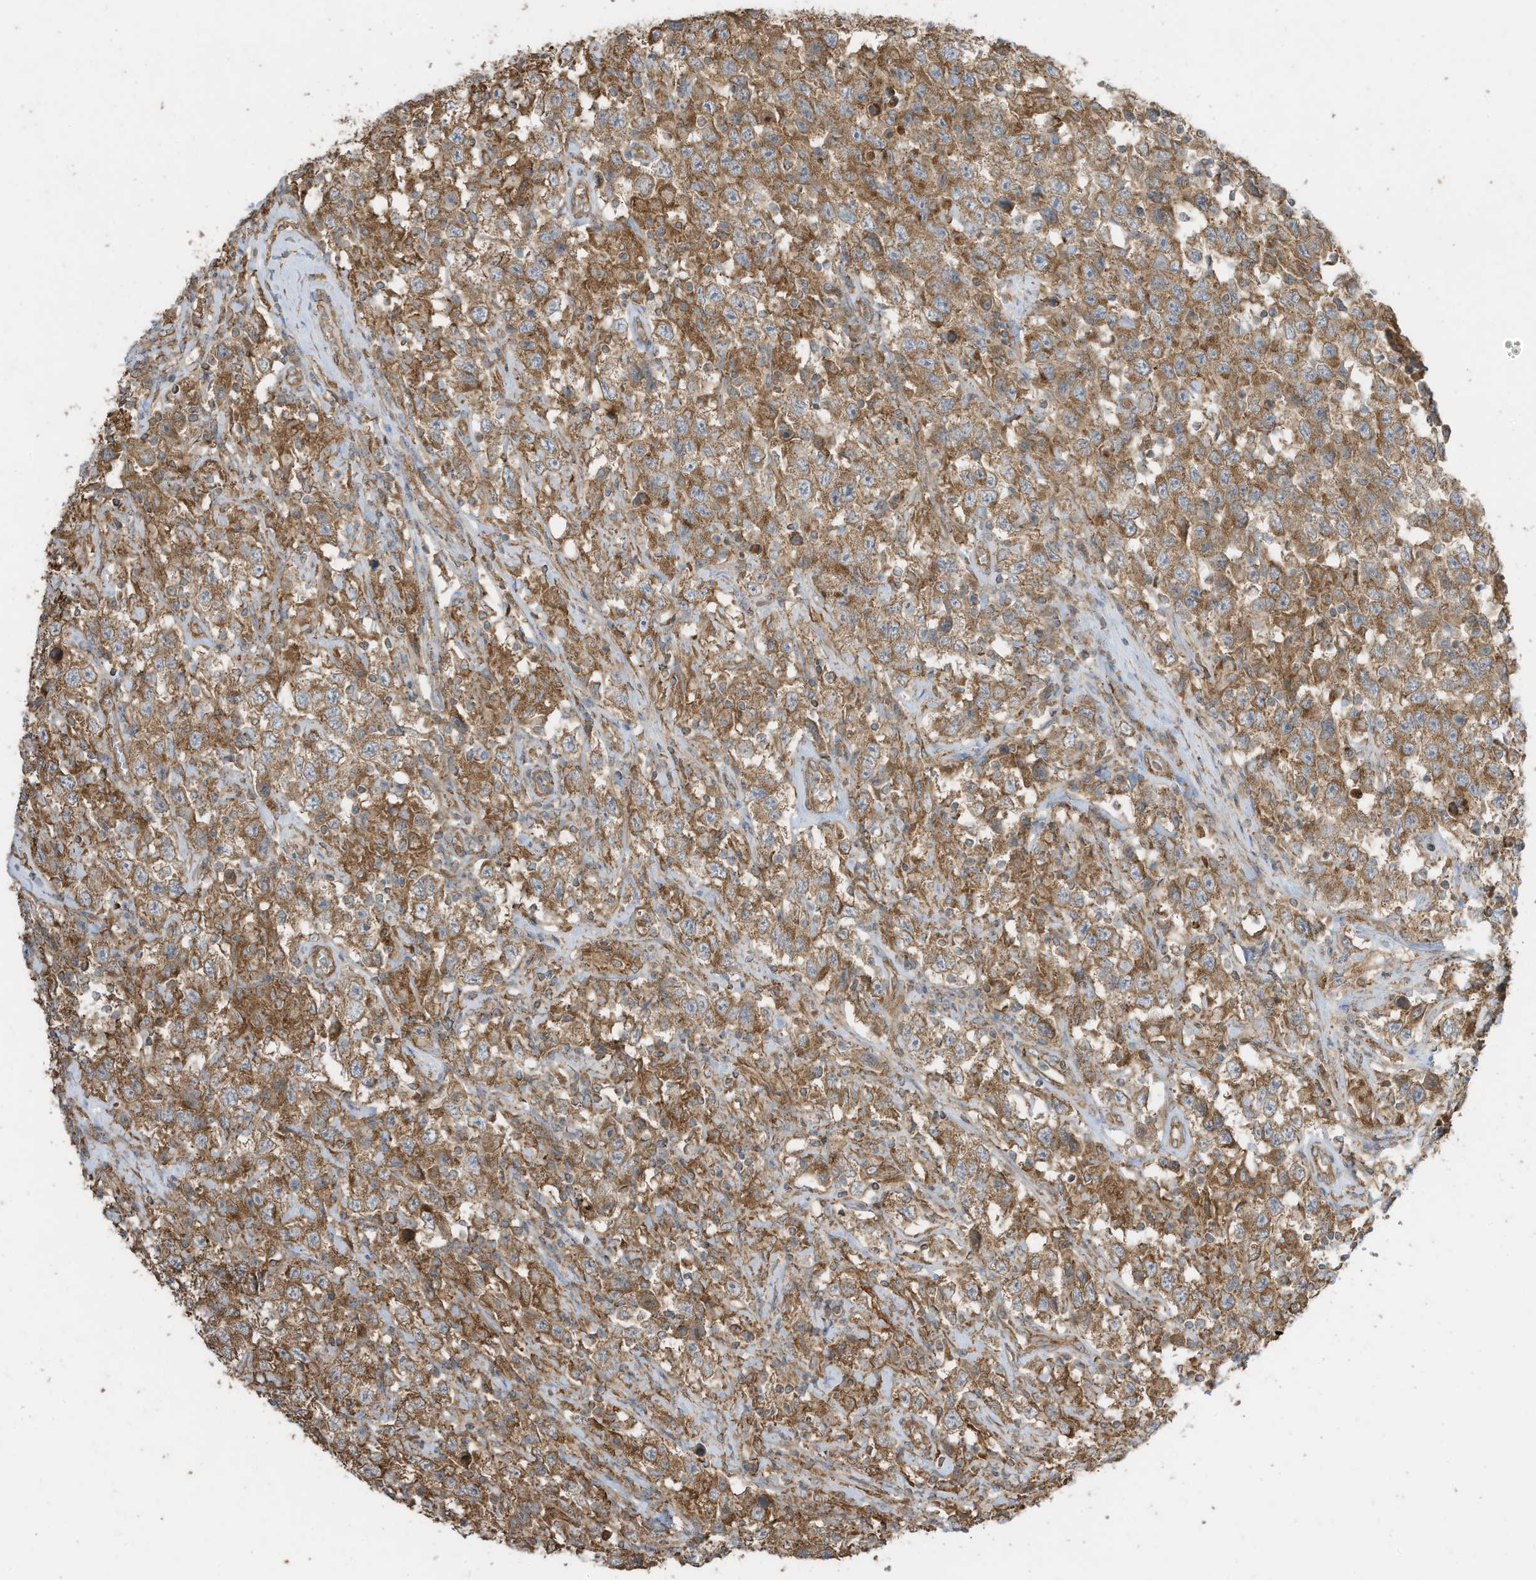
{"staining": {"intensity": "moderate", "quantity": ">75%", "location": "cytoplasmic/membranous"}, "tissue": "testis cancer", "cell_type": "Tumor cells", "image_type": "cancer", "snomed": [{"axis": "morphology", "description": "Seminoma, NOS"}, {"axis": "topography", "description": "Testis"}], "caption": "IHC staining of testis seminoma, which shows medium levels of moderate cytoplasmic/membranous expression in approximately >75% of tumor cells indicating moderate cytoplasmic/membranous protein staining. The staining was performed using DAB (3,3'-diaminobenzidine) (brown) for protein detection and nuclei were counterstained in hematoxylin (blue).", "gene": "CGAS", "patient": {"sex": "male", "age": 41}}